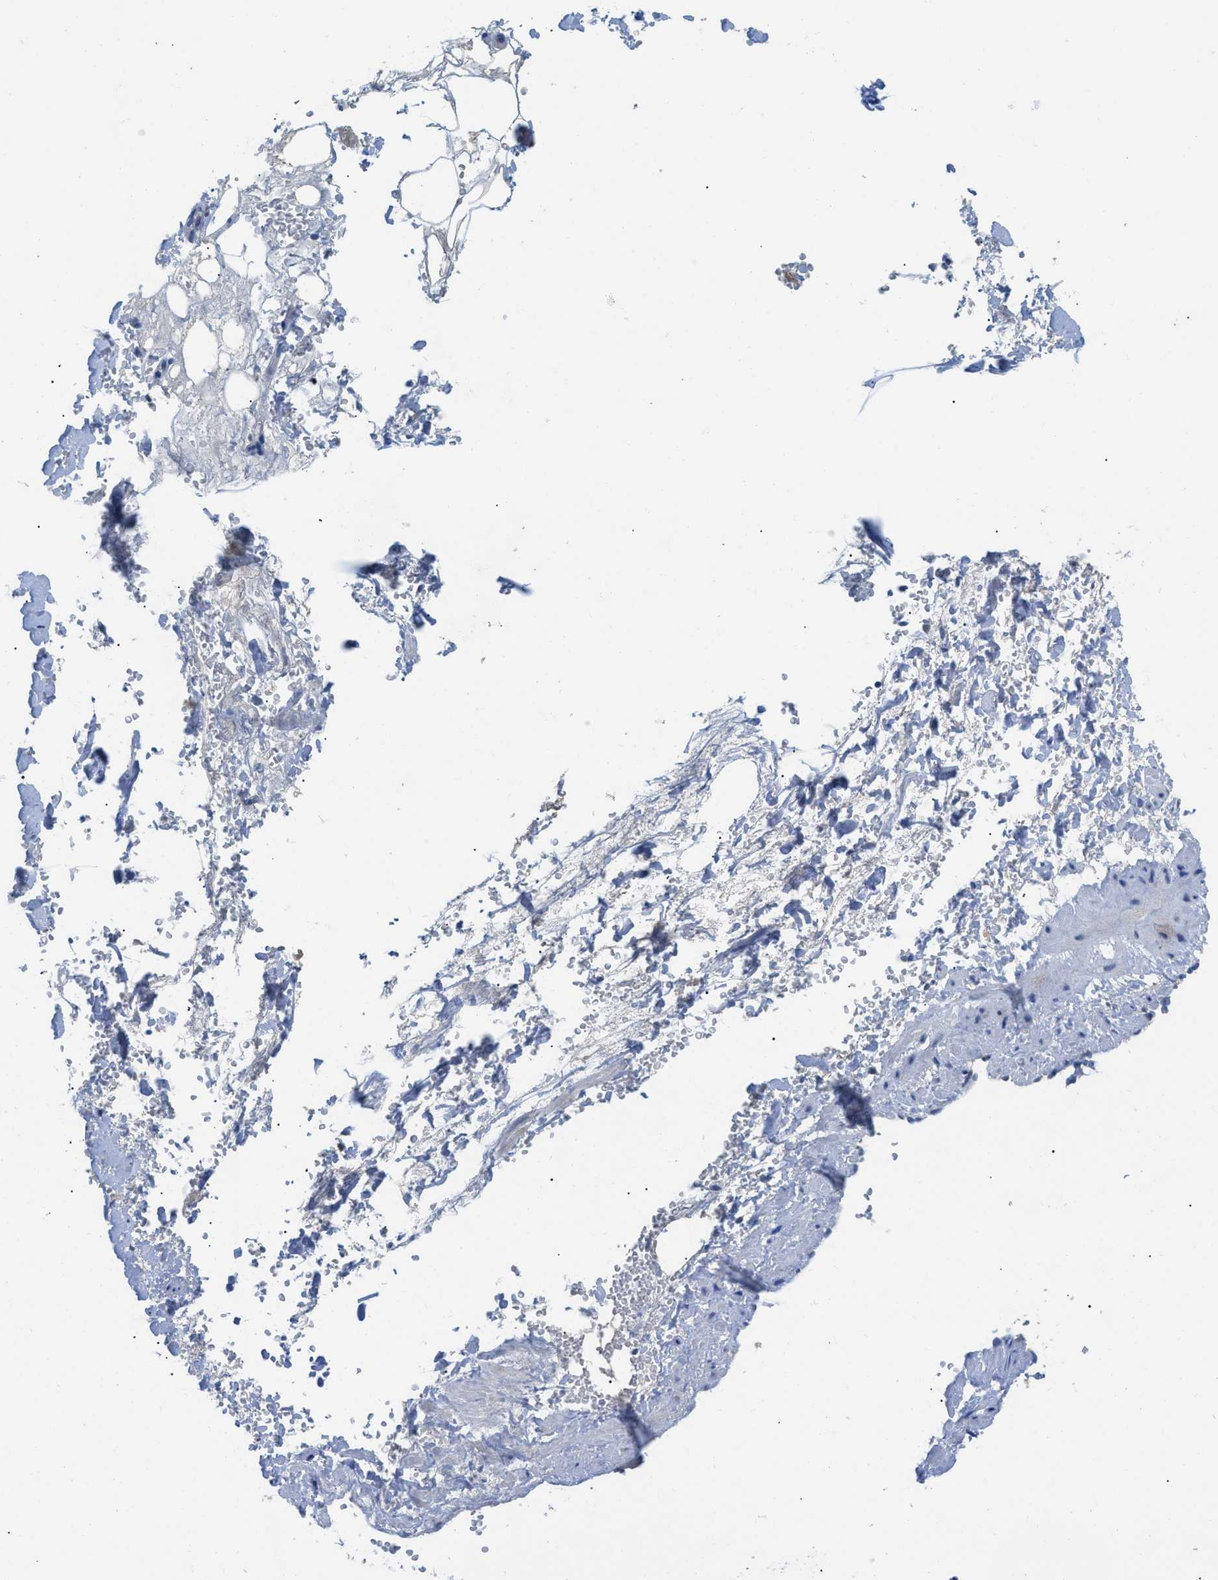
{"staining": {"intensity": "negative", "quantity": "none", "location": "none"}, "tissue": "adipose tissue", "cell_type": "Adipocytes", "image_type": "normal", "snomed": [{"axis": "morphology", "description": "Normal tissue, NOS"}, {"axis": "topography", "description": "Soft tissue"}, {"axis": "topography", "description": "Vascular tissue"}], "caption": "Histopathology image shows no significant protein expression in adipocytes of normal adipose tissue.", "gene": "HPX", "patient": {"sex": "female", "age": 35}}